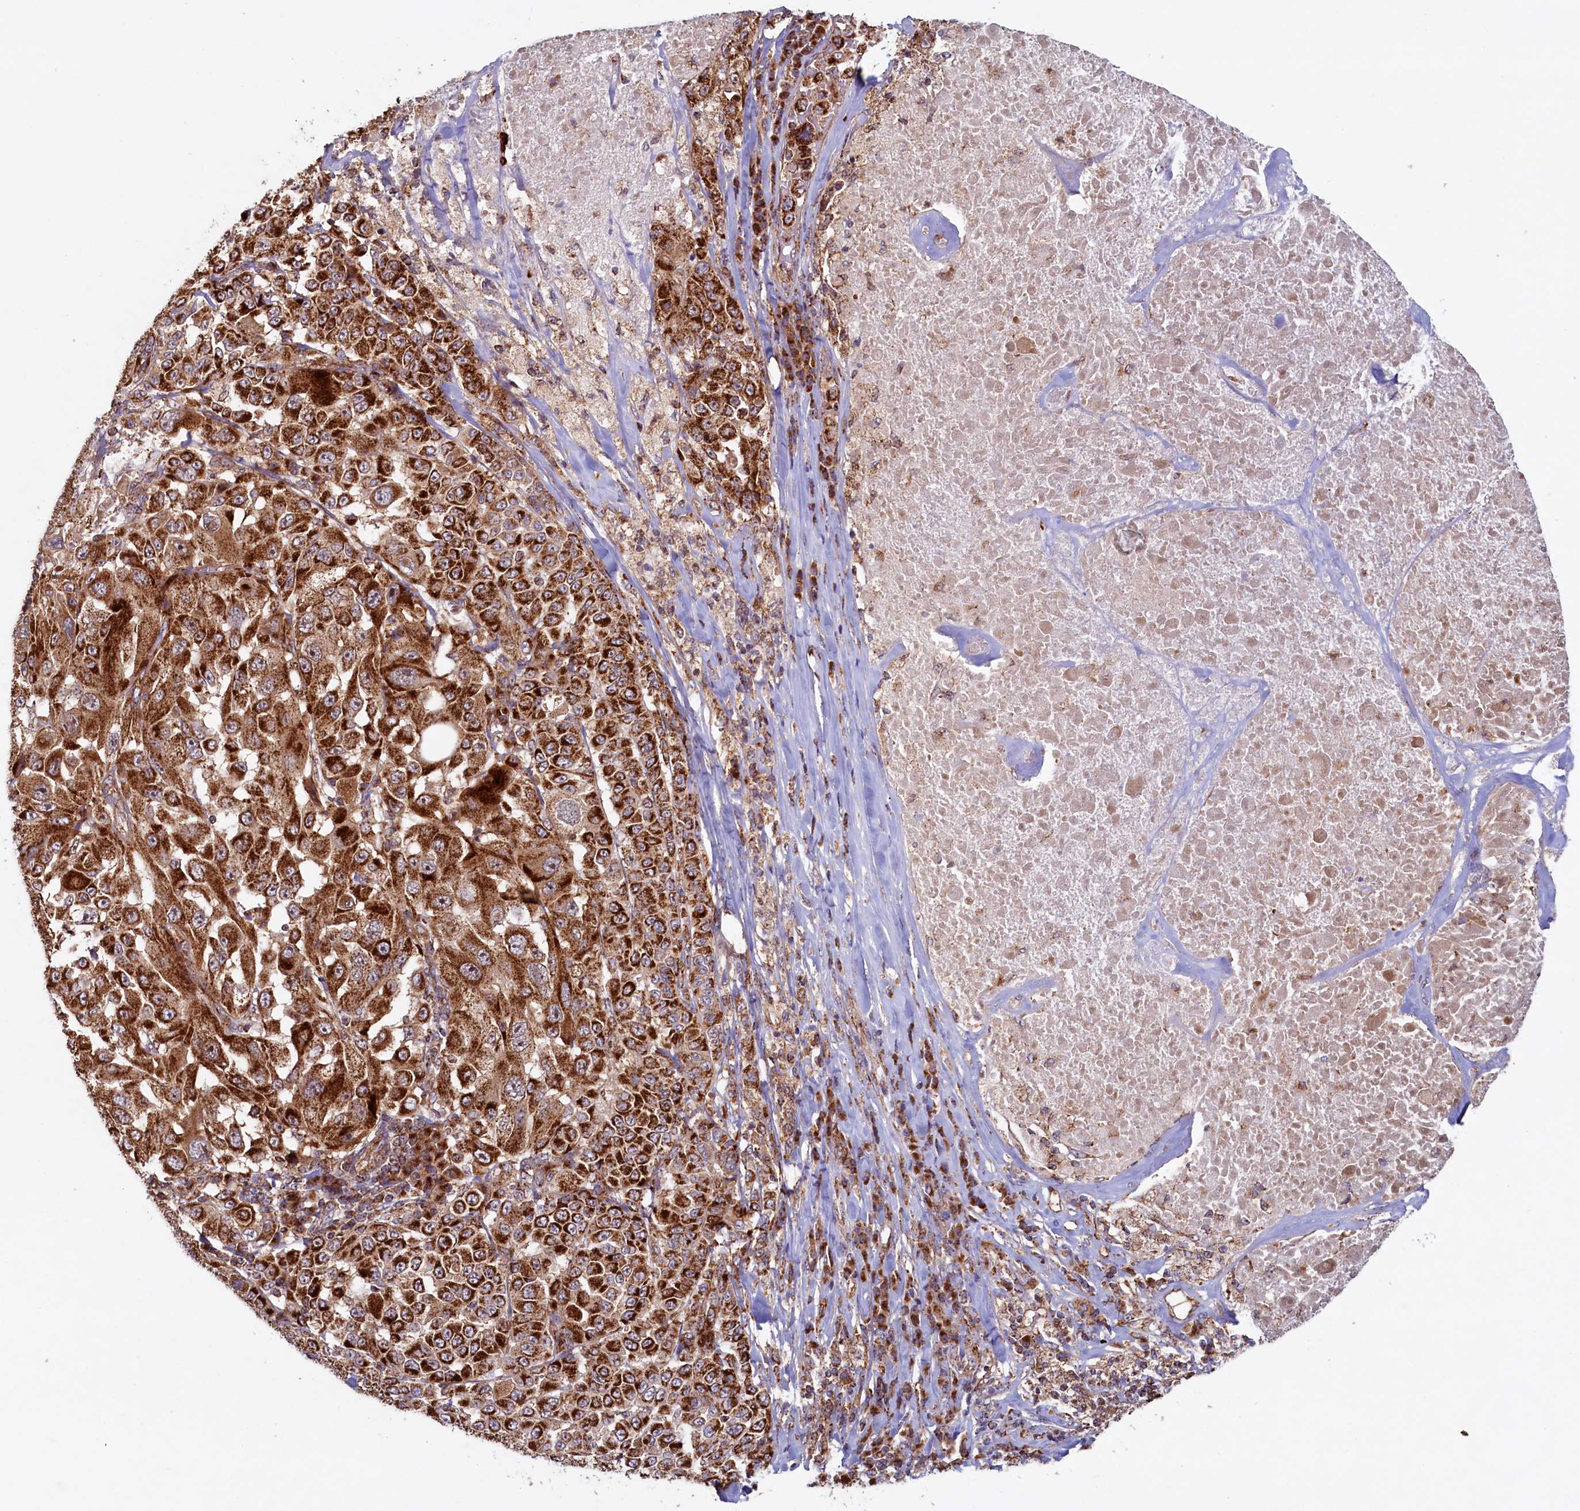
{"staining": {"intensity": "strong", "quantity": ">75%", "location": "cytoplasmic/membranous"}, "tissue": "melanoma", "cell_type": "Tumor cells", "image_type": "cancer", "snomed": [{"axis": "morphology", "description": "Malignant melanoma, Metastatic site"}, {"axis": "topography", "description": "Lymph node"}], "caption": "Immunohistochemical staining of human malignant melanoma (metastatic site) shows high levels of strong cytoplasmic/membranous expression in about >75% of tumor cells. (DAB (3,3'-diaminobenzidine) = brown stain, brightfield microscopy at high magnification).", "gene": "UBE3B", "patient": {"sex": "male", "age": 62}}